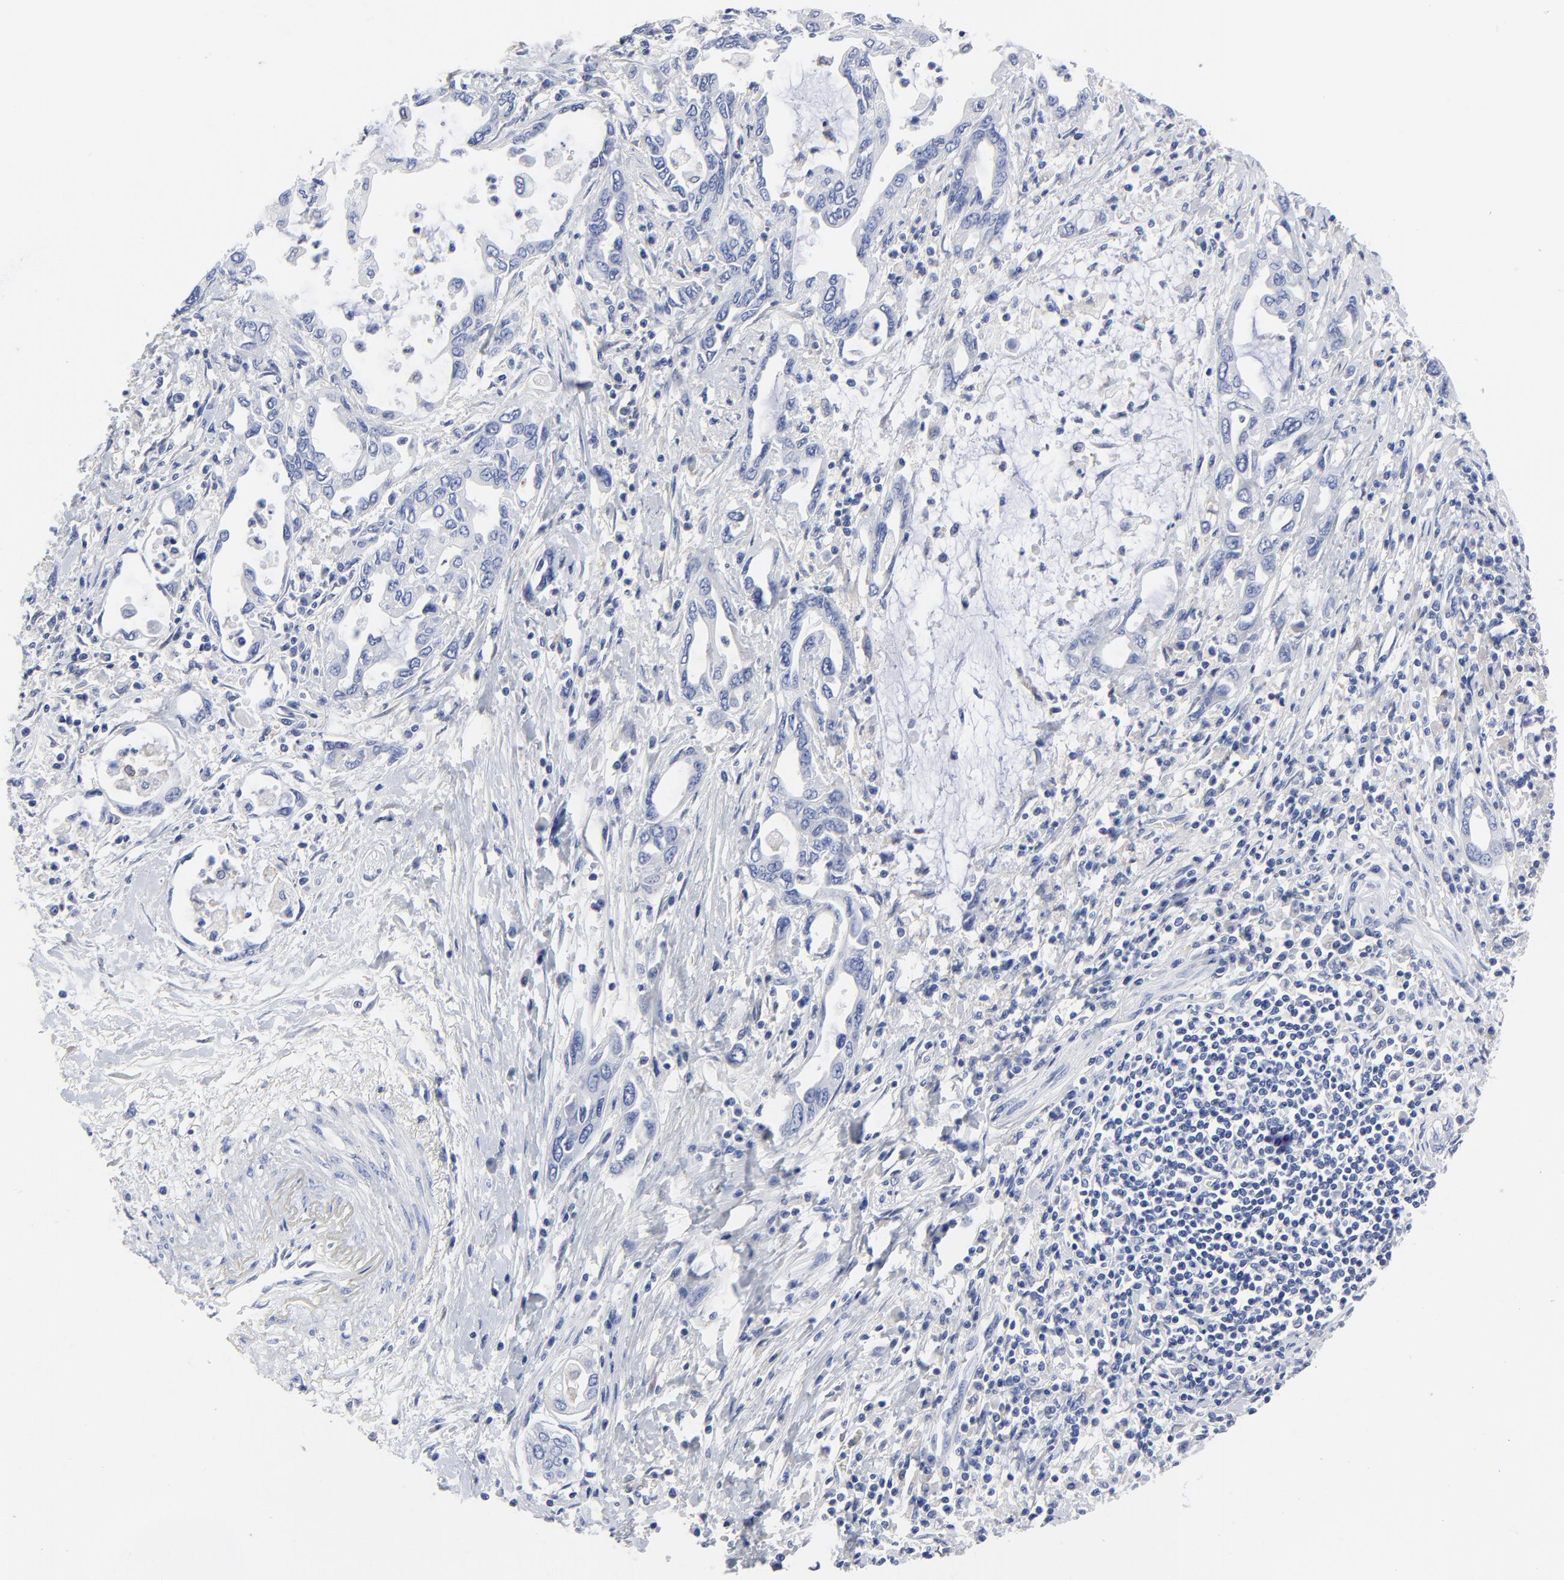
{"staining": {"intensity": "negative", "quantity": "none", "location": "none"}, "tissue": "pancreatic cancer", "cell_type": "Tumor cells", "image_type": "cancer", "snomed": [{"axis": "morphology", "description": "Adenocarcinoma, NOS"}, {"axis": "topography", "description": "Pancreas"}], "caption": "Immunohistochemistry photomicrograph of human pancreatic adenocarcinoma stained for a protein (brown), which displays no expression in tumor cells.", "gene": "STAT2", "patient": {"sex": "female", "age": 57}}